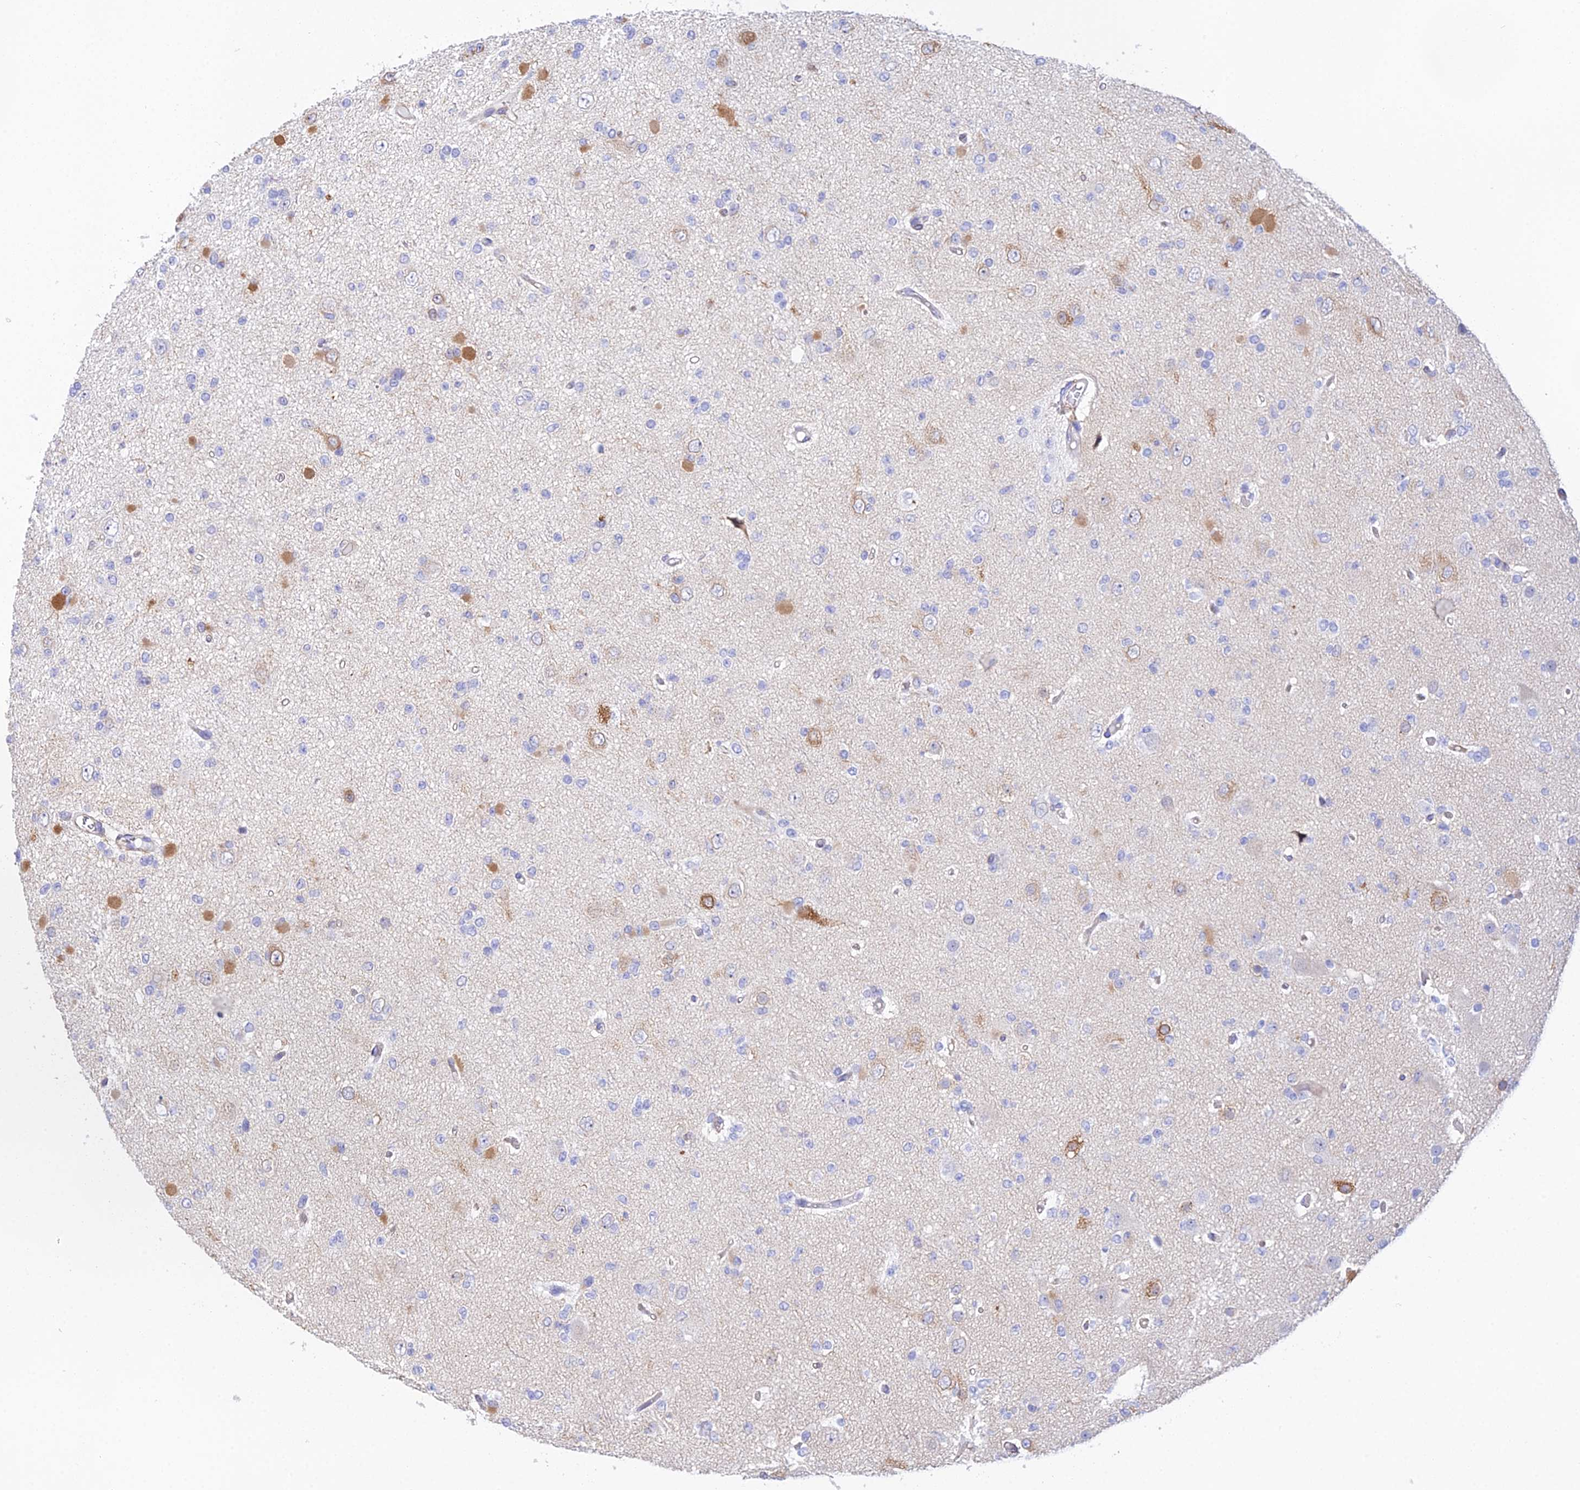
{"staining": {"intensity": "negative", "quantity": "none", "location": "none"}, "tissue": "glioma", "cell_type": "Tumor cells", "image_type": "cancer", "snomed": [{"axis": "morphology", "description": "Glioma, malignant, Low grade"}, {"axis": "topography", "description": "Brain"}], "caption": "Immunohistochemical staining of glioma displays no significant staining in tumor cells.", "gene": "MXRA7", "patient": {"sex": "female", "age": 22}}